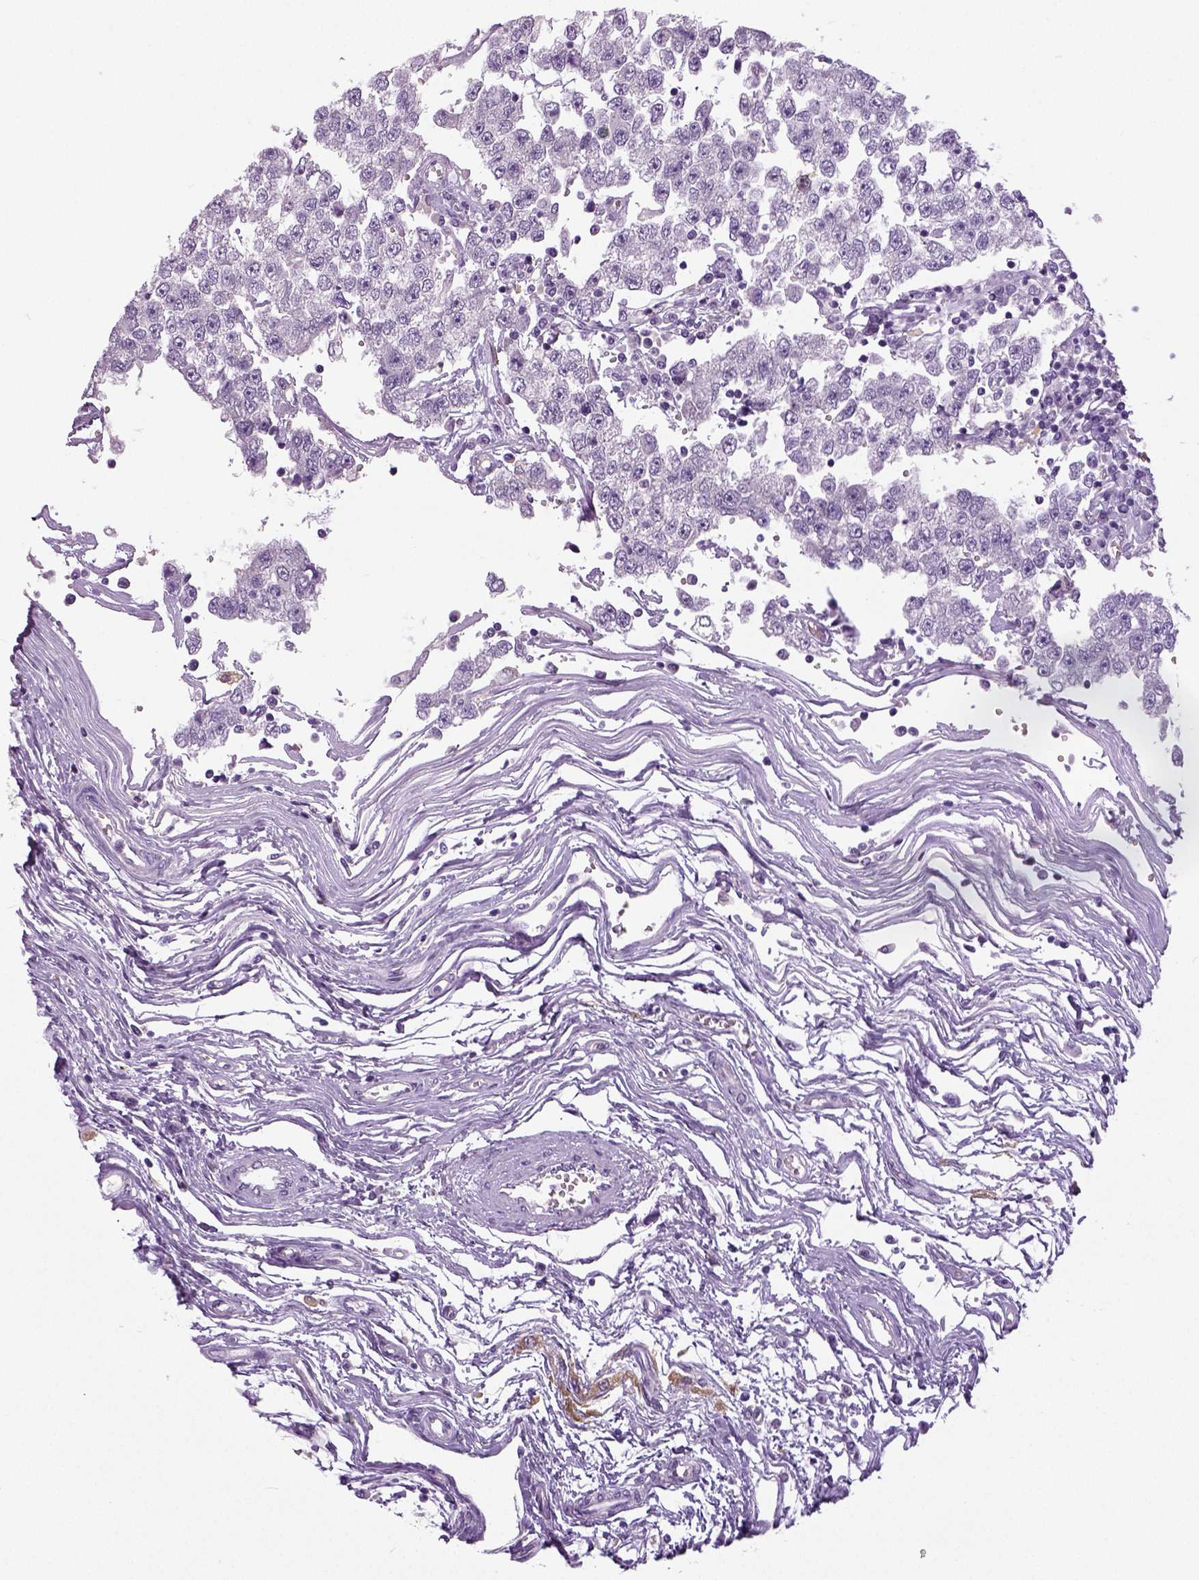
{"staining": {"intensity": "negative", "quantity": "none", "location": "none"}, "tissue": "testis cancer", "cell_type": "Tumor cells", "image_type": "cancer", "snomed": [{"axis": "morphology", "description": "Seminoma, NOS"}, {"axis": "topography", "description": "Testis"}], "caption": "Immunohistochemistry histopathology image of neoplastic tissue: testis seminoma stained with DAB (3,3'-diaminobenzidine) exhibits no significant protein positivity in tumor cells.", "gene": "NECAB2", "patient": {"sex": "male", "age": 34}}